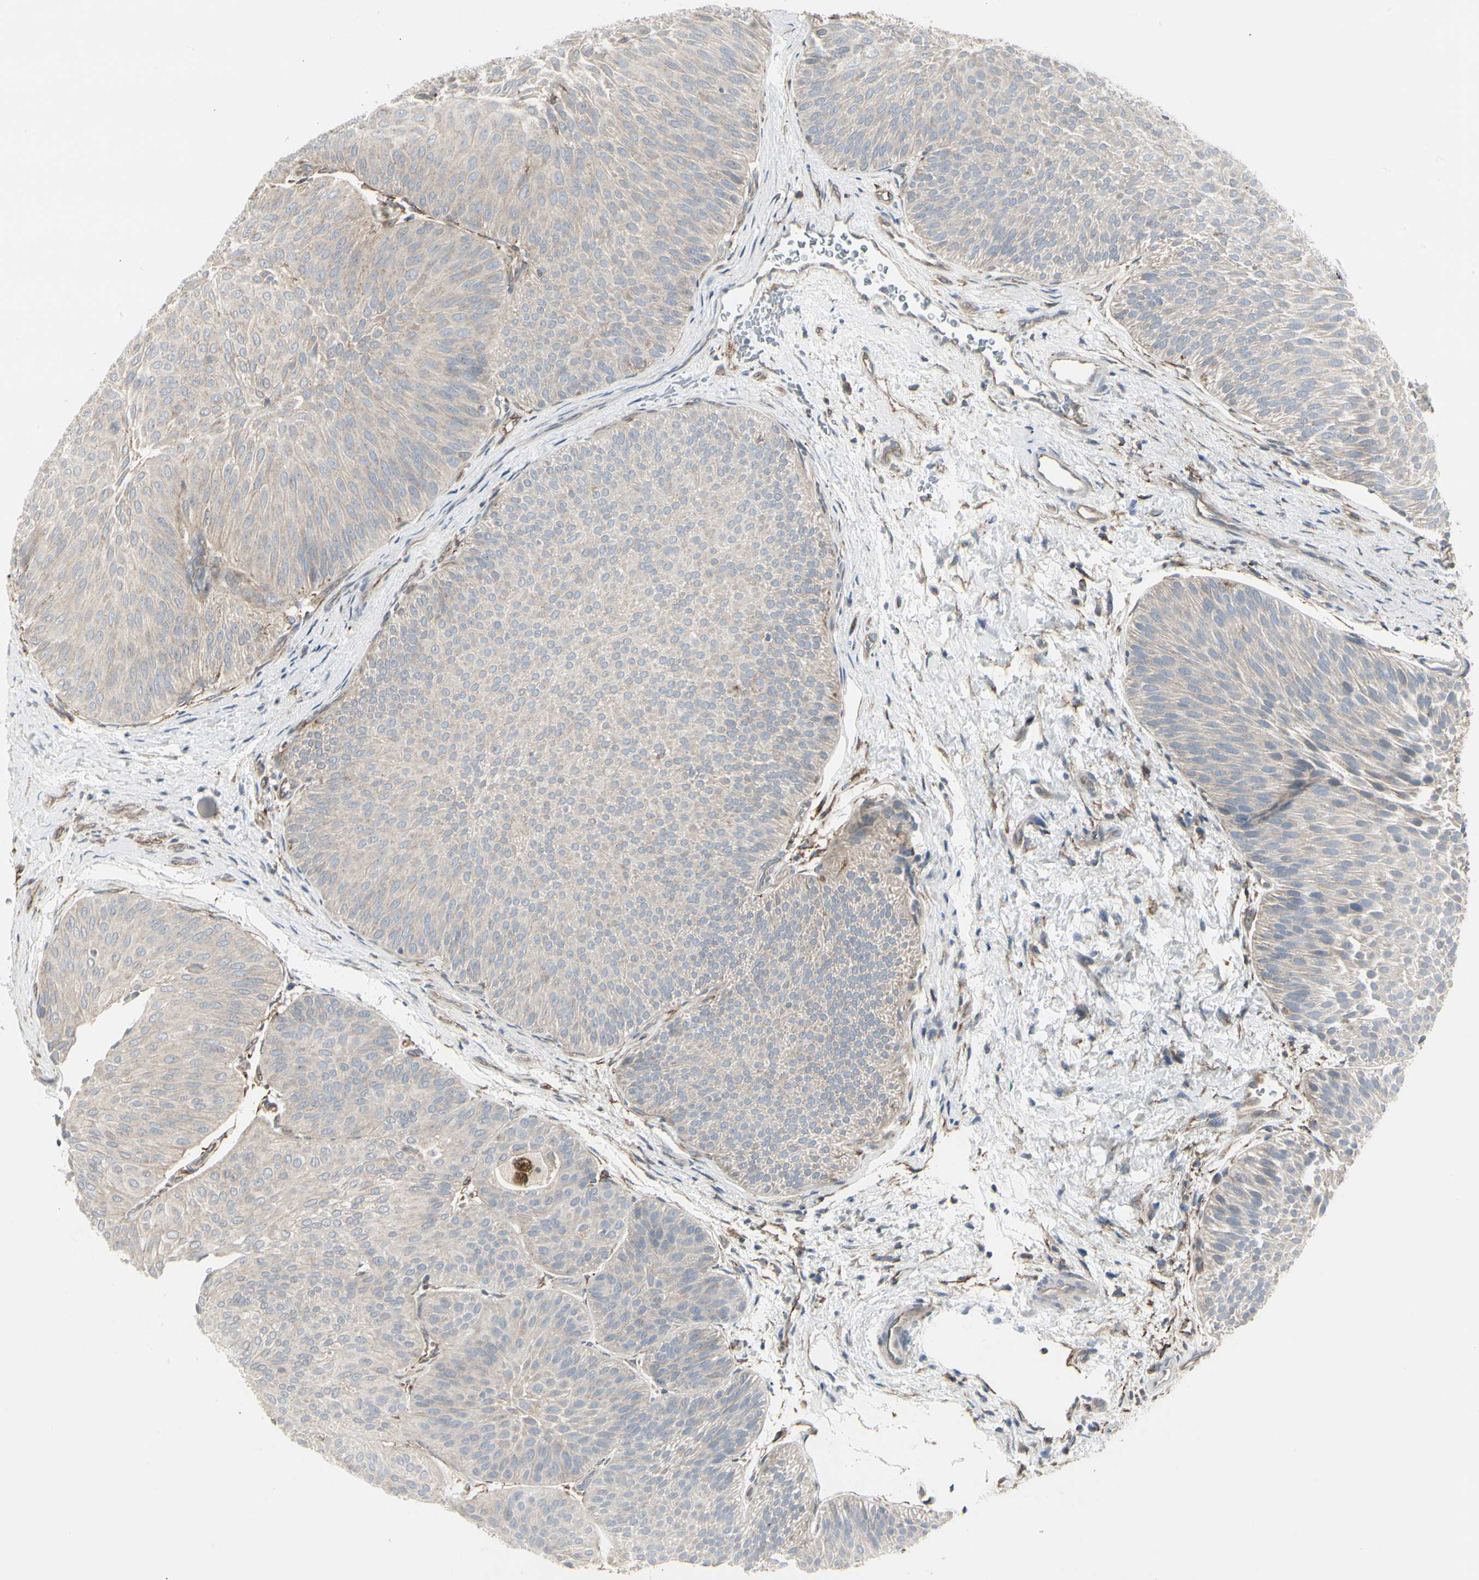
{"staining": {"intensity": "weak", "quantity": "25%-75%", "location": "cytoplasmic/membranous"}, "tissue": "urothelial cancer", "cell_type": "Tumor cells", "image_type": "cancer", "snomed": [{"axis": "morphology", "description": "Urothelial carcinoma, Low grade"}, {"axis": "topography", "description": "Urinary bladder"}], "caption": "This is a histology image of immunohistochemistry (IHC) staining of low-grade urothelial carcinoma, which shows weak positivity in the cytoplasmic/membranous of tumor cells.", "gene": "ATP6V1B2", "patient": {"sex": "female", "age": 60}}